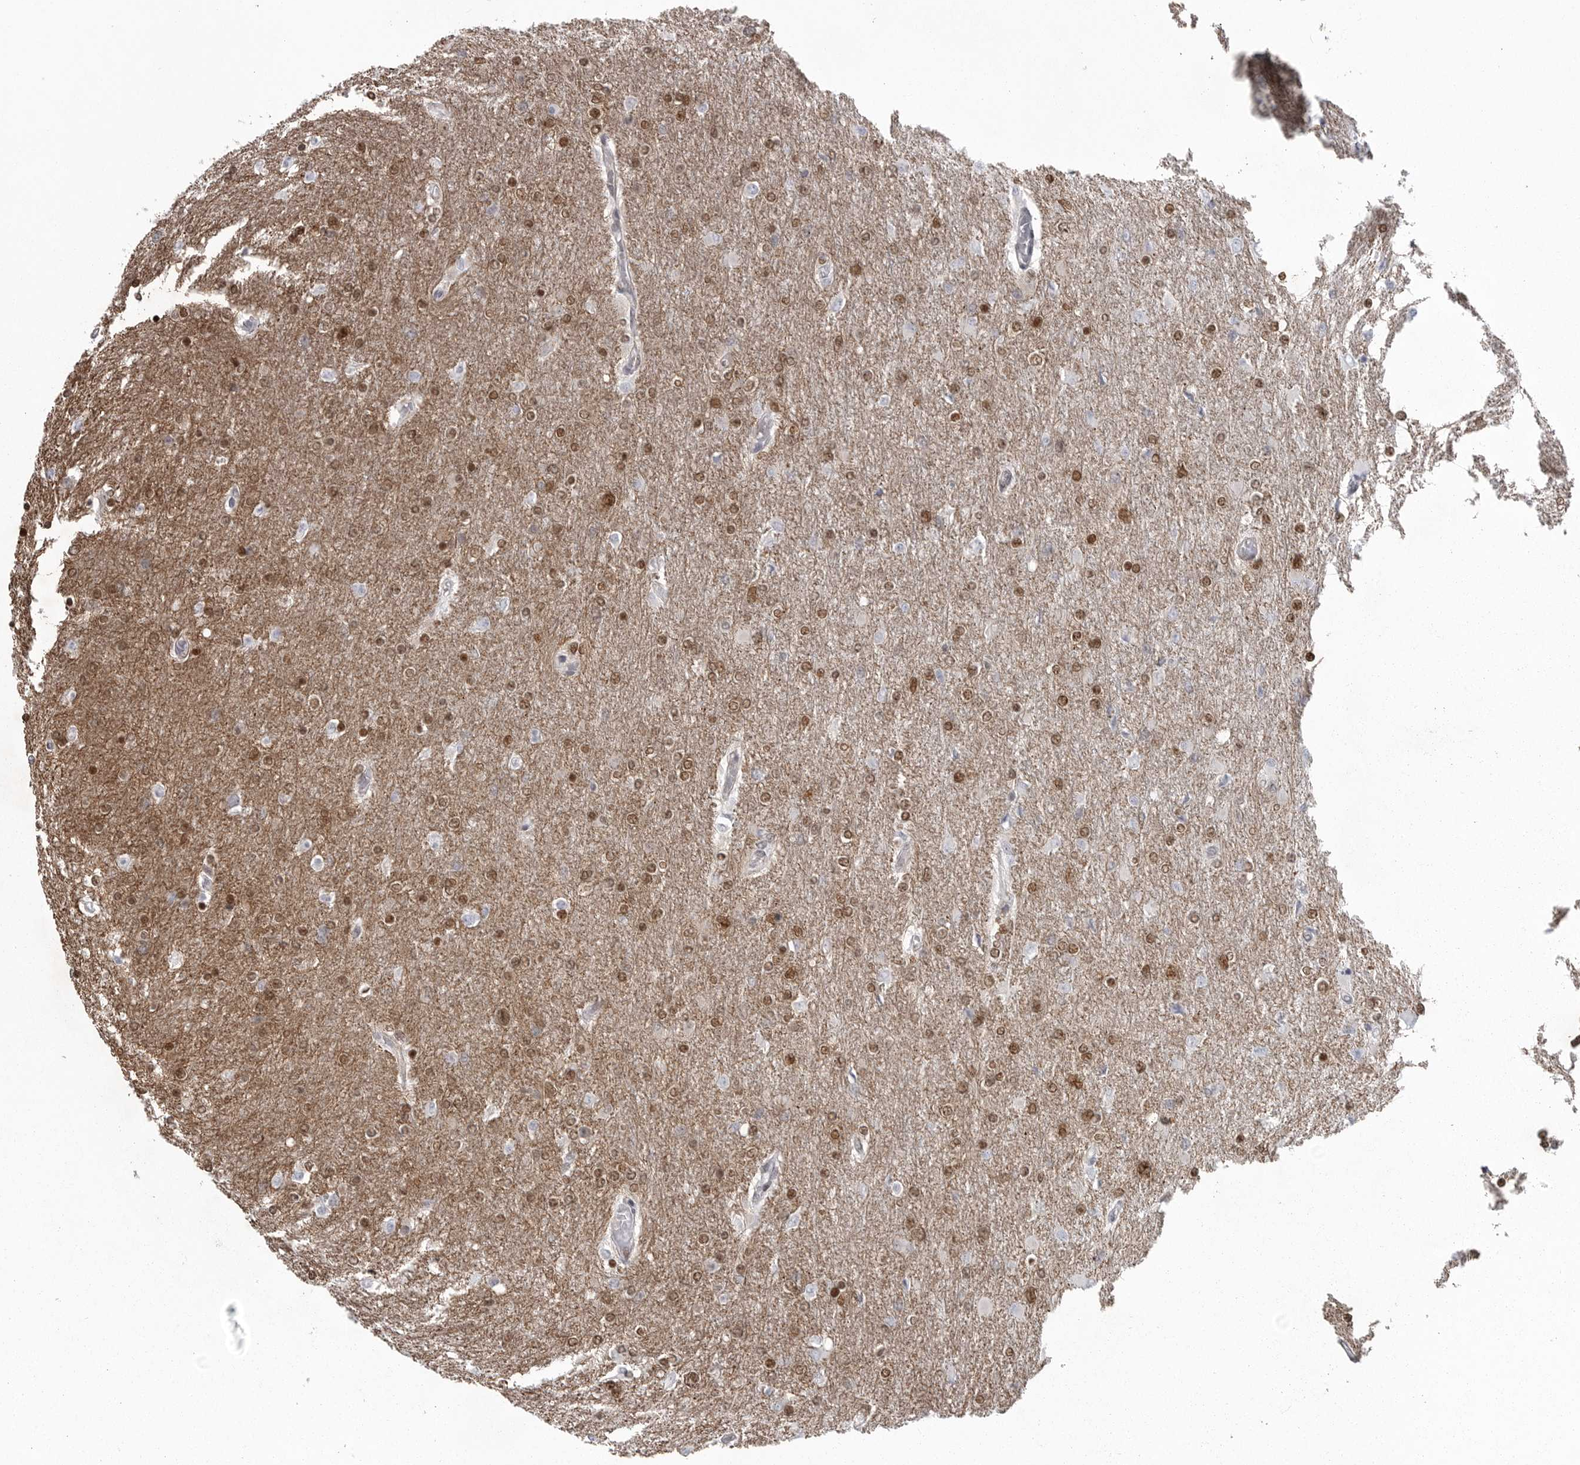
{"staining": {"intensity": "moderate", "quantity": ">75%", "location": "nuclear"}, "tissue": "glioma", "cell_type": "Tumor cells", "image_type": "cancer", "snomed": [{"axis": "morphology", "description": "Glioma, malignant, High grade"}, {"axis": "topography", "description": "Cerebral cortex"}], "caption": "Human high-grade glioma (malignant) stained with a protein marker shows moderate staining in tumor cells.", "gene": "HMGN3", "patient": {"sex": "female", "age": 36}}